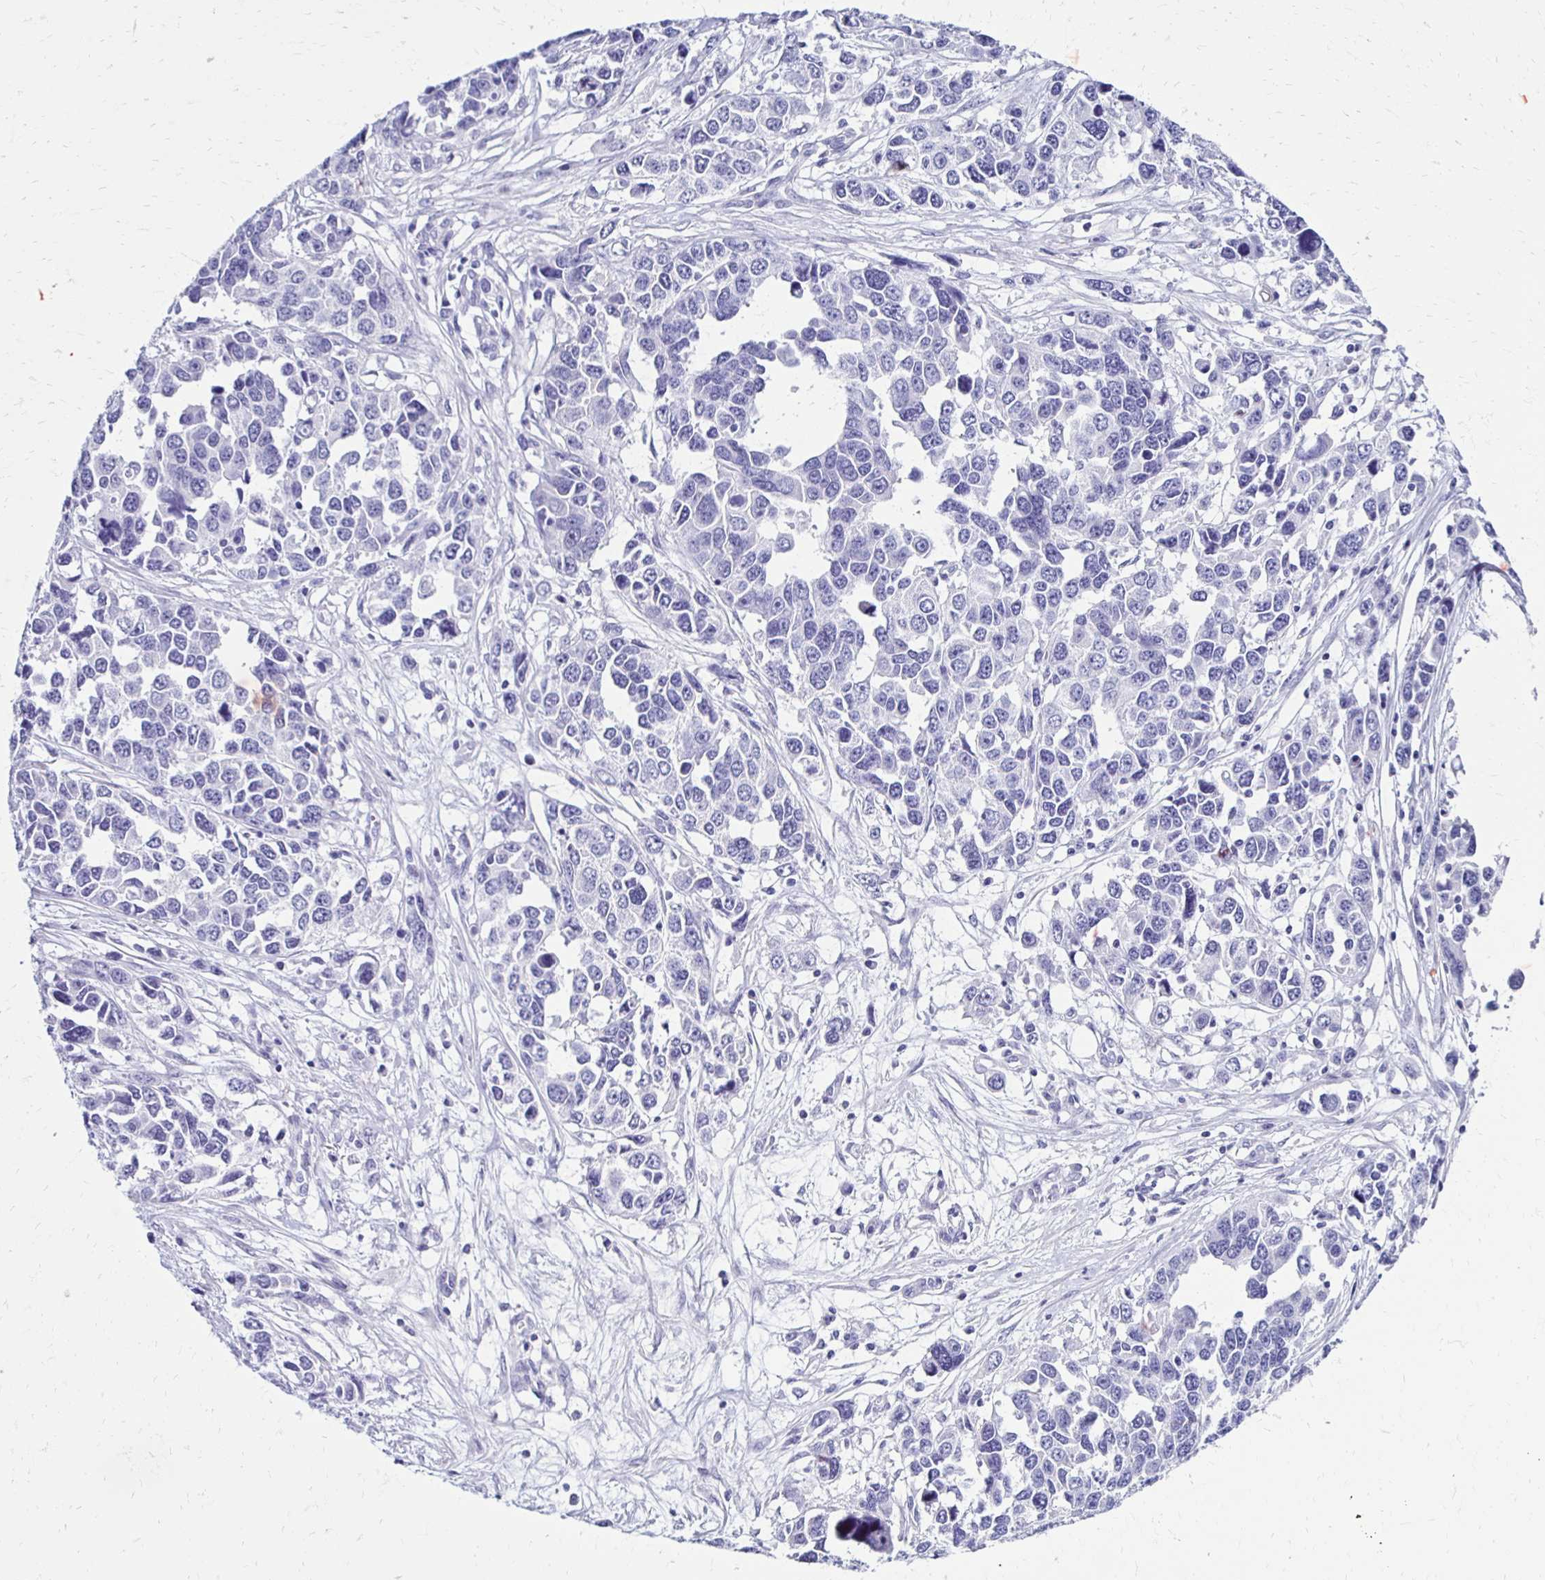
{"staining": {"intensity": "negative", "quantity": "none", "location": "none"}, "tissue": "ovarian cancer", "cell_type": "Tumor cells", "image_type": "cancer", "snomed": [{"axis": "morphology", "description": "Cystadenocarcinoma, serous, NOS"}, {"axis": "topography", "description": "Ovary"}], "caption": "Histopathology image shows no significant protein expression in tumor cells of ovarian cancer.", "gene": "CST5", "patient": {"sex": "female", "age": 76}}